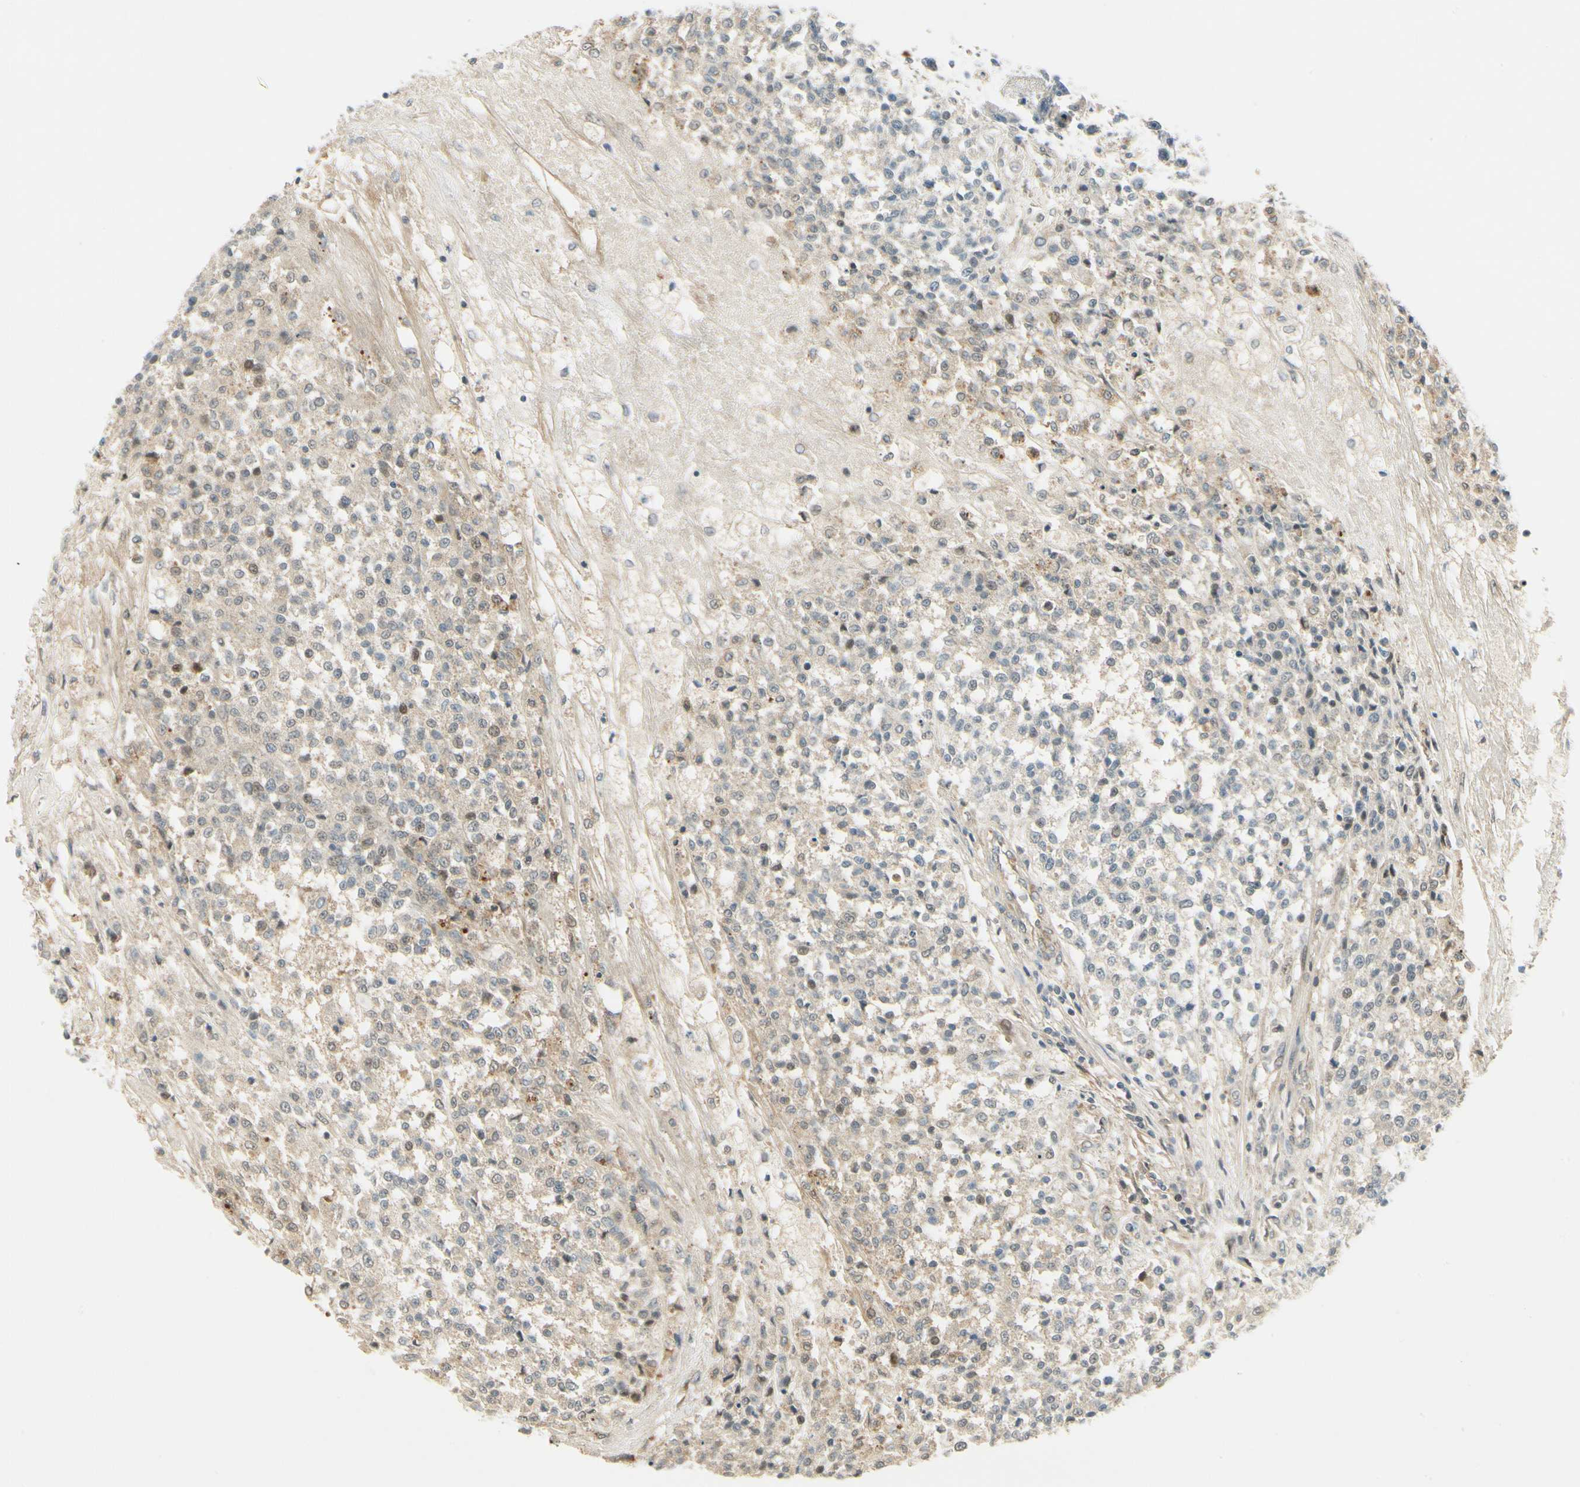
{"staining": {"intensity": "weak", "quantity": "<25%", "location": "cytoplasmic/membranous"}, "tissue": "testis cancer", "cell_type": "Tumor cells", "image_type": "cancer", "snomed": [{"axis": "morphology", "description": "Seminoma, NOS"}, {"axis": "topography", "description": "Testis"}], "caption": "A histopathology image of human seminoma (testis) is negative for staining in tumor cells.", "gene": "EPHB3", "patient": {"sex": "male", "age": 59}}